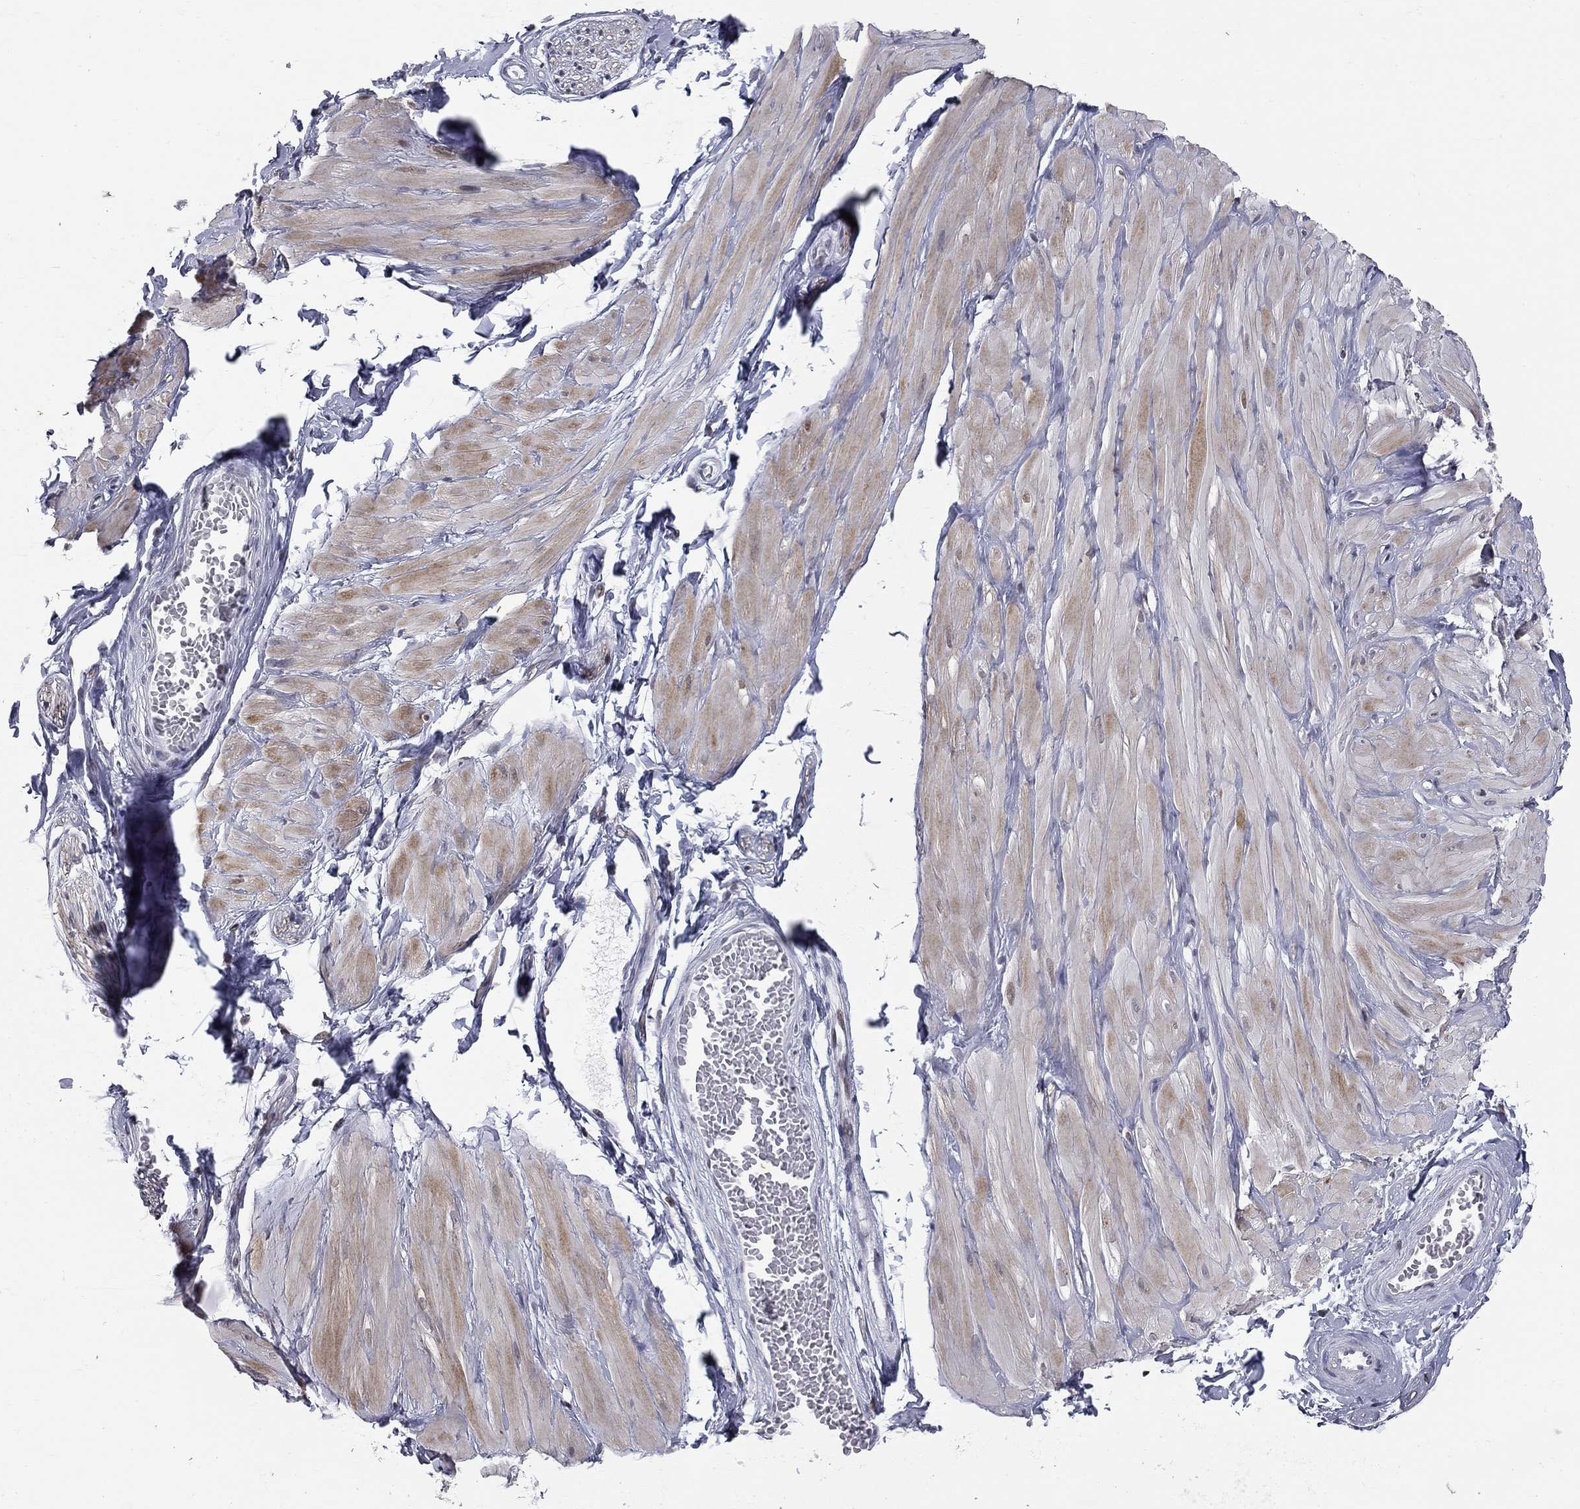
{"staining": {"intensity": "negative", "quantity": "none", "location": "none"}, "tissue": "adipose tissue", "cell_type": "Adipocytes", "image_type": "normal", "snomed": [{"axis": "morphology", "description": "Normal tissue, NOS"}, {"axis": "topography", "description": "Smooth muscle"}, {"axis": "topography", "description": "Peripheral nerve tissue"}], "caption": "IHC micrograph of normal adipose tissue: human adipose tissue stained with DAB displays no significant protein expression in adipocytes.", "gene": "ZNF154", "patient": {"sex": "male", "age": 22}}